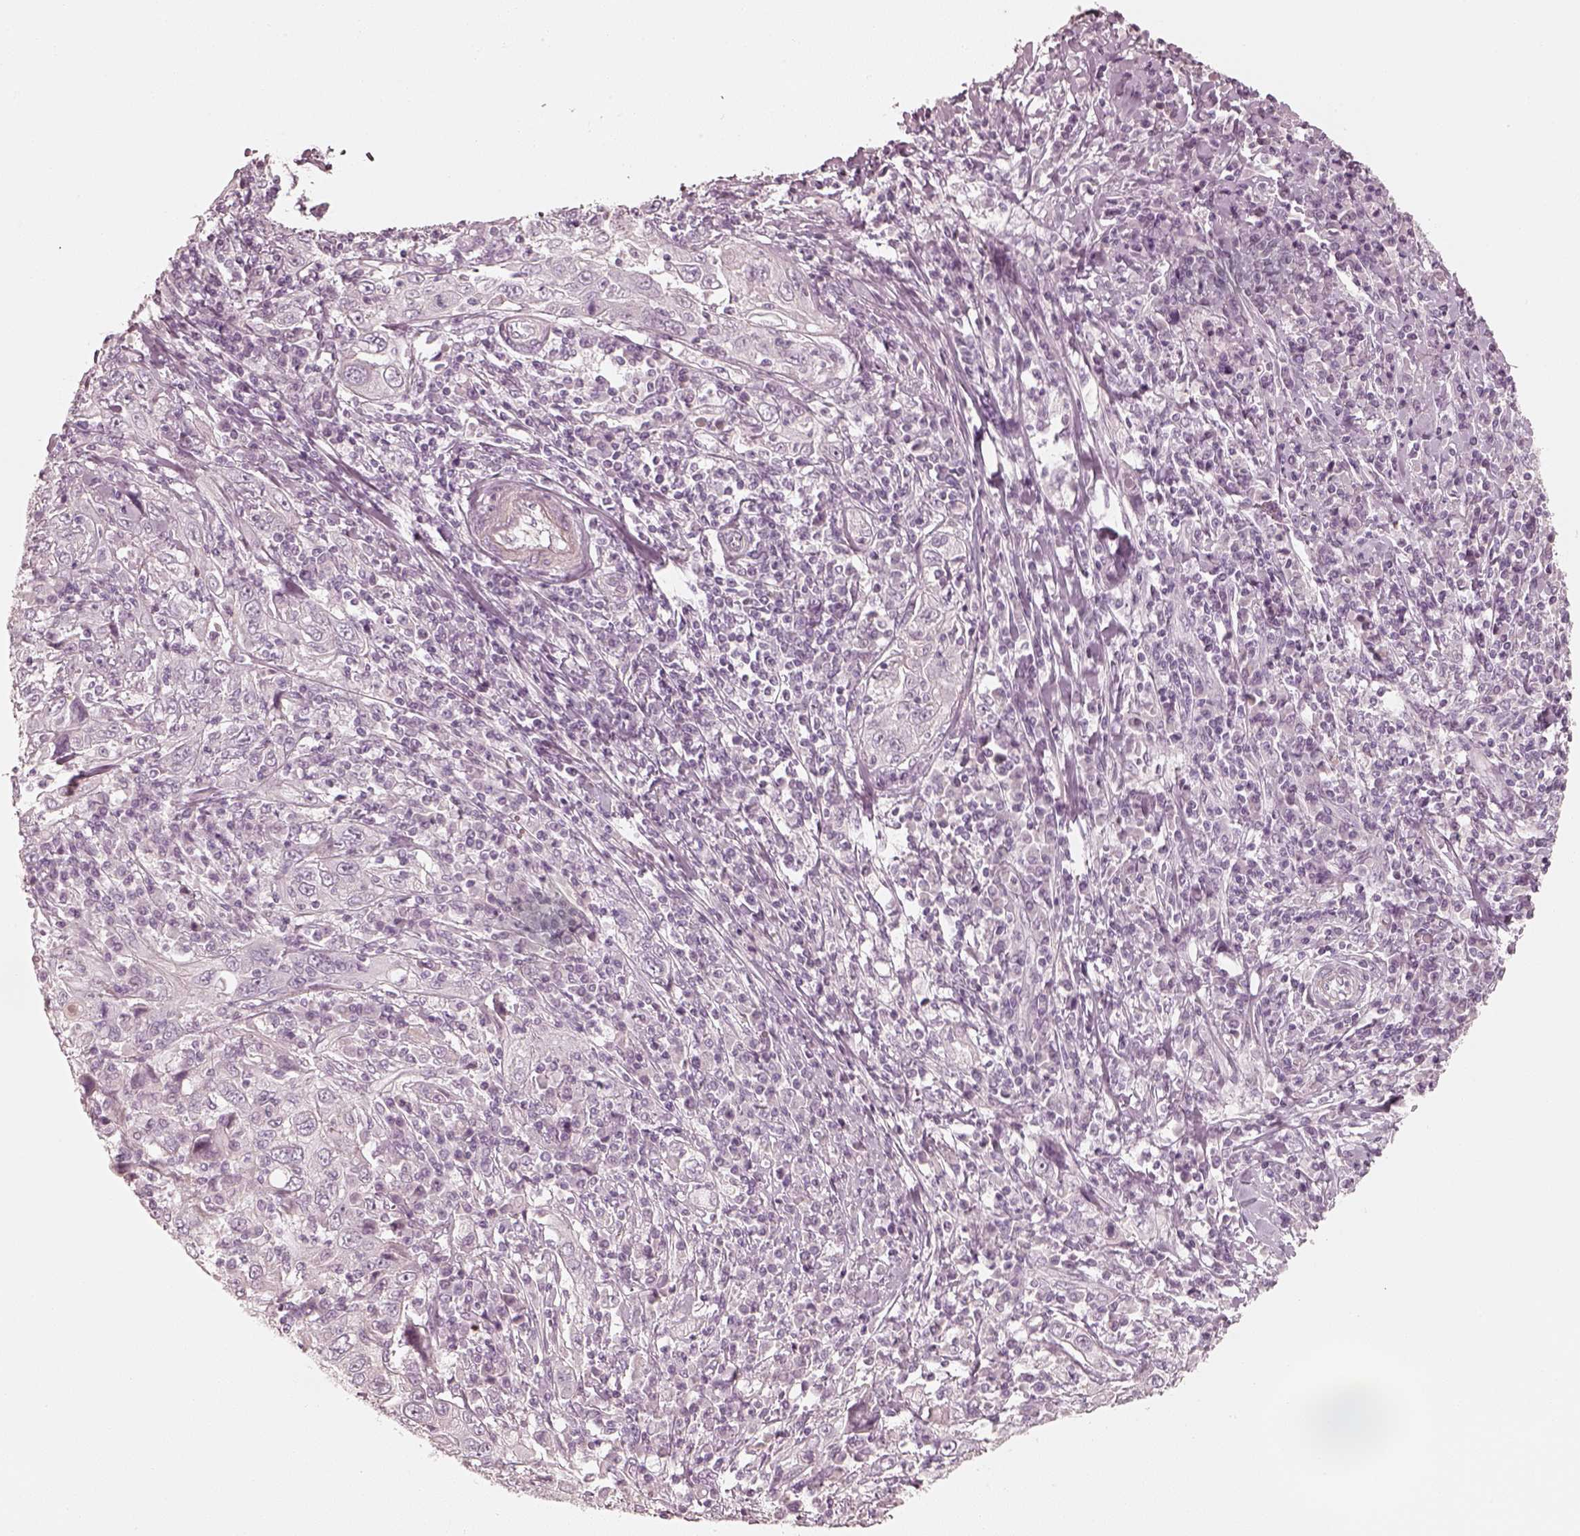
{"staining": {"intensity": "negative", "quantity": "none", "location": "none"}, "tissue": "cervical cancer", "cell_type": "Tumor cells", "image_type": "cancer", "snomed": [{"axis": "morphology", "description": "Squamous cell carcinoma, NOS"}, {"axis": "topography", "description": "Cervix"}], "caption": "Cervical cancer was stained to show a protein in brown. There is no significant staining in tumor cells.", "gene": "SPATA24", "patient": {"sex": "female", "age": 46}}